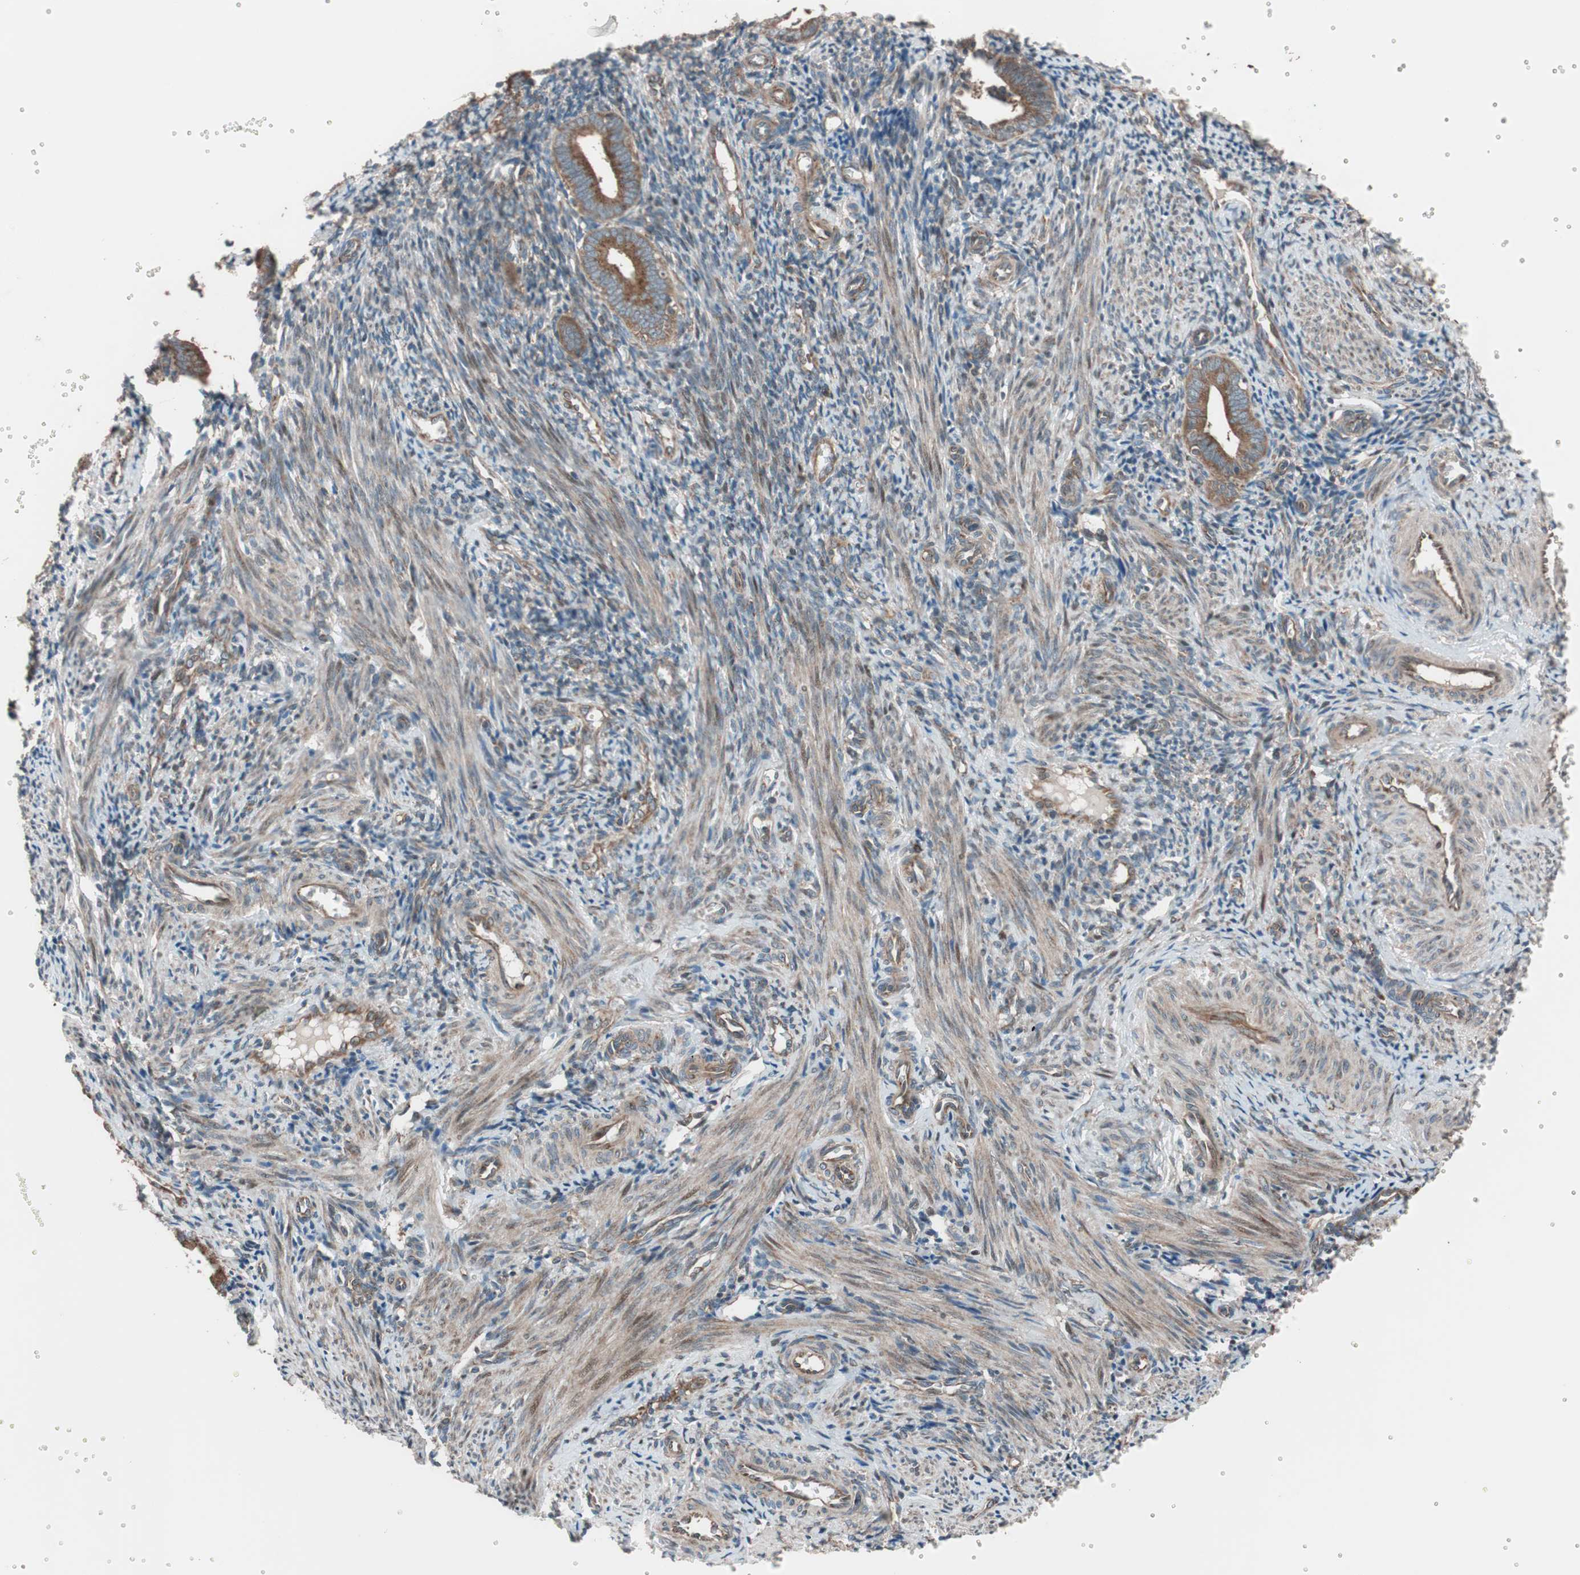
{"staining": {"intensity": "strong", "quantity": ">75%", "location": "cytoplasmic/membranous"}, "tissue": "endometrium", "cell_type": "Cells in endometrial stroma", "image_type": "normal", "snomed": [{"axis": "morphology", "description": "Normal tissue, NOS"}, {"axis": "topography", "description": "Uterus"}, {"axis": "topography", "description": "Endometrium"}], "caption": "The immunohistochemical stain labels strong cytoplasmic/membranous positivity in cells in endometrial stroma of unremarkable endometrium.", "gene": "SEC31A", "patient": {"sex": "female", "age": 33}}